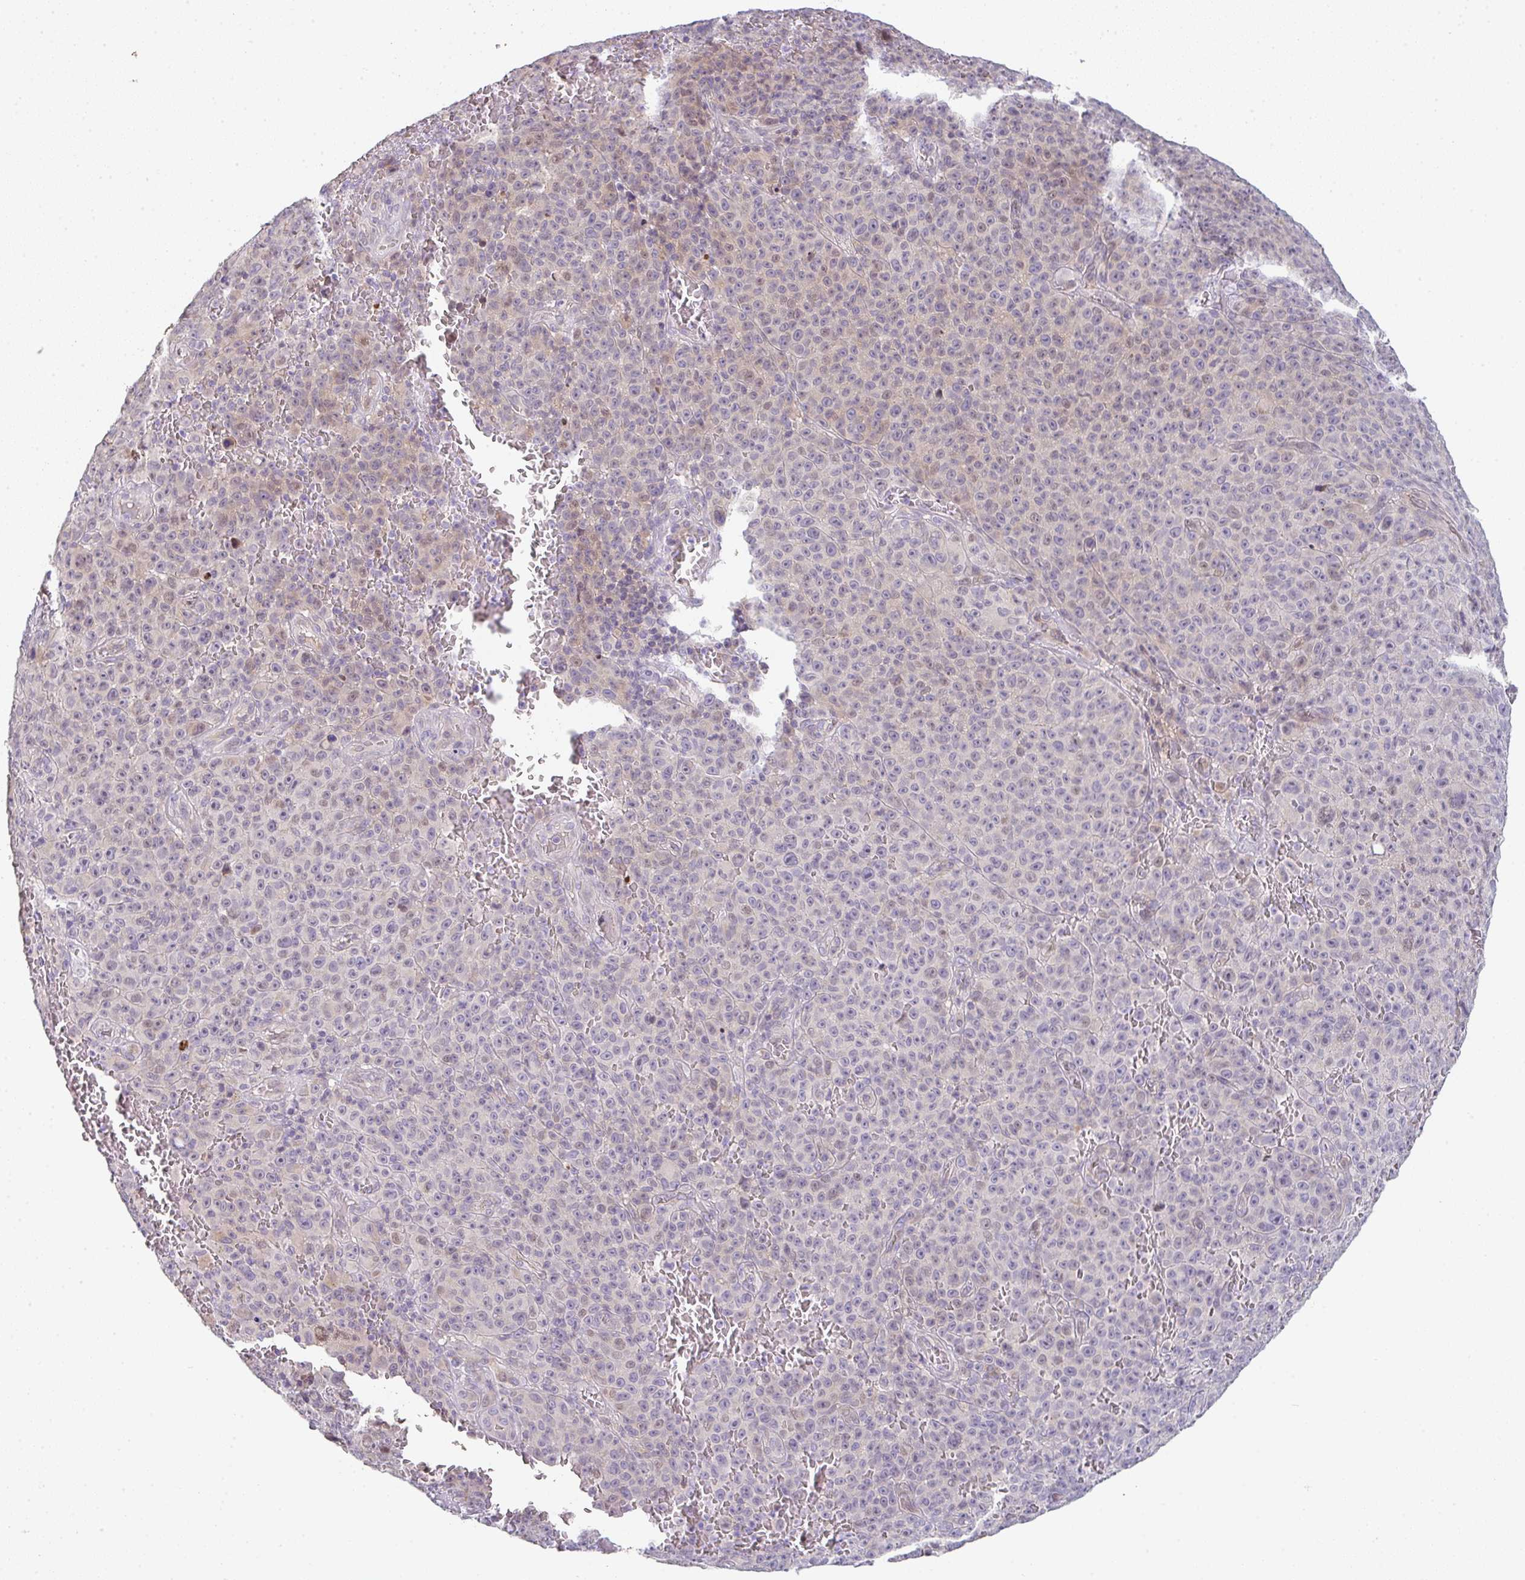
{"staining": {"intensity": "weak", "quantity": "<25%", "location": "nuclear"}, "tissue": "melanoma", "cell_type": "Tumor cells", "image_type": "cancer", "snomed": [{"axis": "morphology", "description": "Malignant melanoma, NOS"}, {"axis": "topography", "description": "Skin"}], "caption": "Immunohistochemistry image of neoplastic tissue: human malignant melanoma stained with DAB (3,3'-diaminobenzidine) displays no significant protein positivity in tumor cells.", "gene": "TNFRSF10A", "patient": {"sex": "female", "age": 82}}